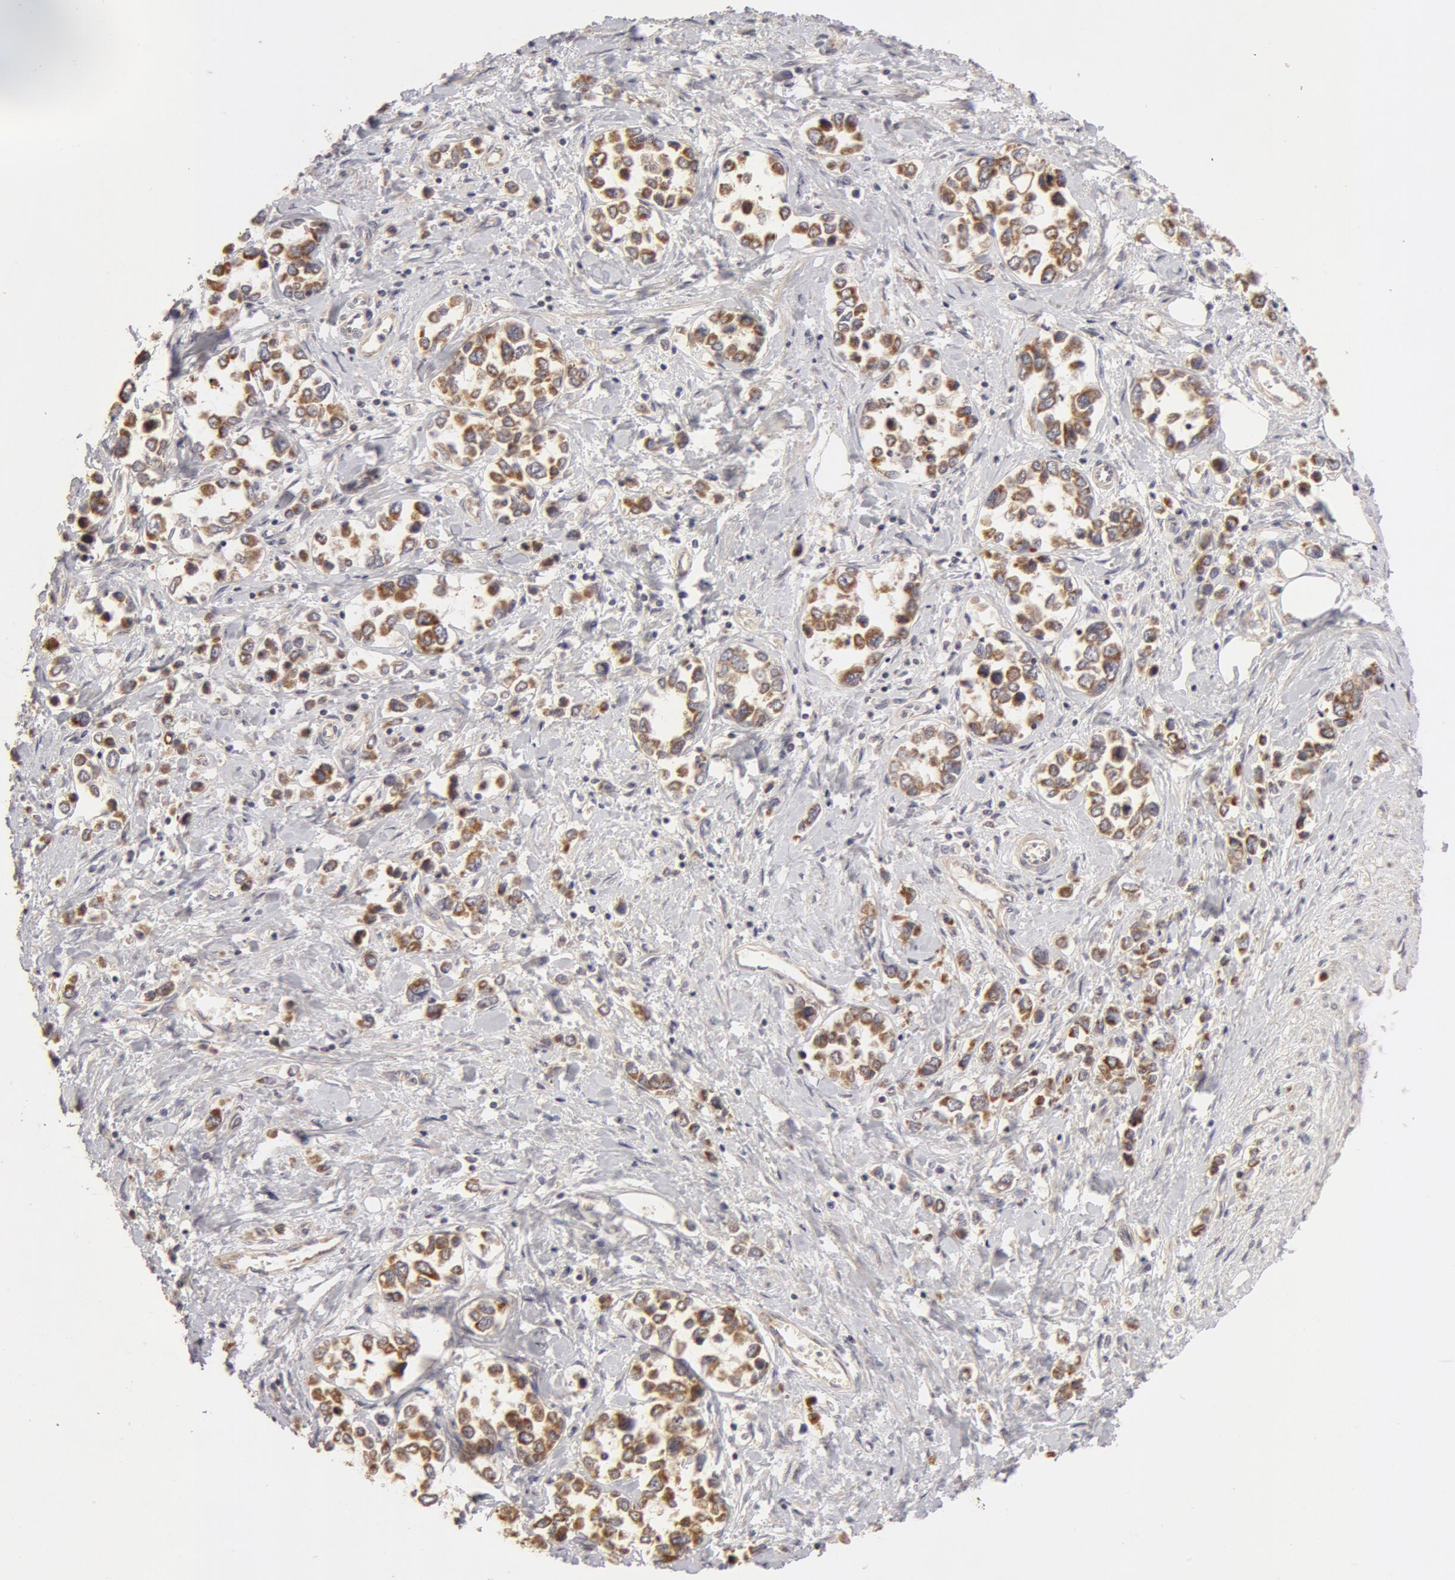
{"staining": {"intensity": "weak", "quantity": "25%-75%", "location": "cytoplasmic/membranous"}, "tissue": "stomach cancer", "cell_type": "Tumor cells", "image_type": "cancer", "snomed": [{"axis": "morphology", "description": "Adenocarcinoma, NOS"}, {"axis": "topography", "description": "Stomach, upper"}], "caption": "Approximately 25%-75% of tumor cells in stomach cancer exhibit weak cytoplasmic/membranous protein expression as visualized by brown immunohistochemical staining.", "gene": "ADPRH", "patient": {"sex": "male", "age": 76}}